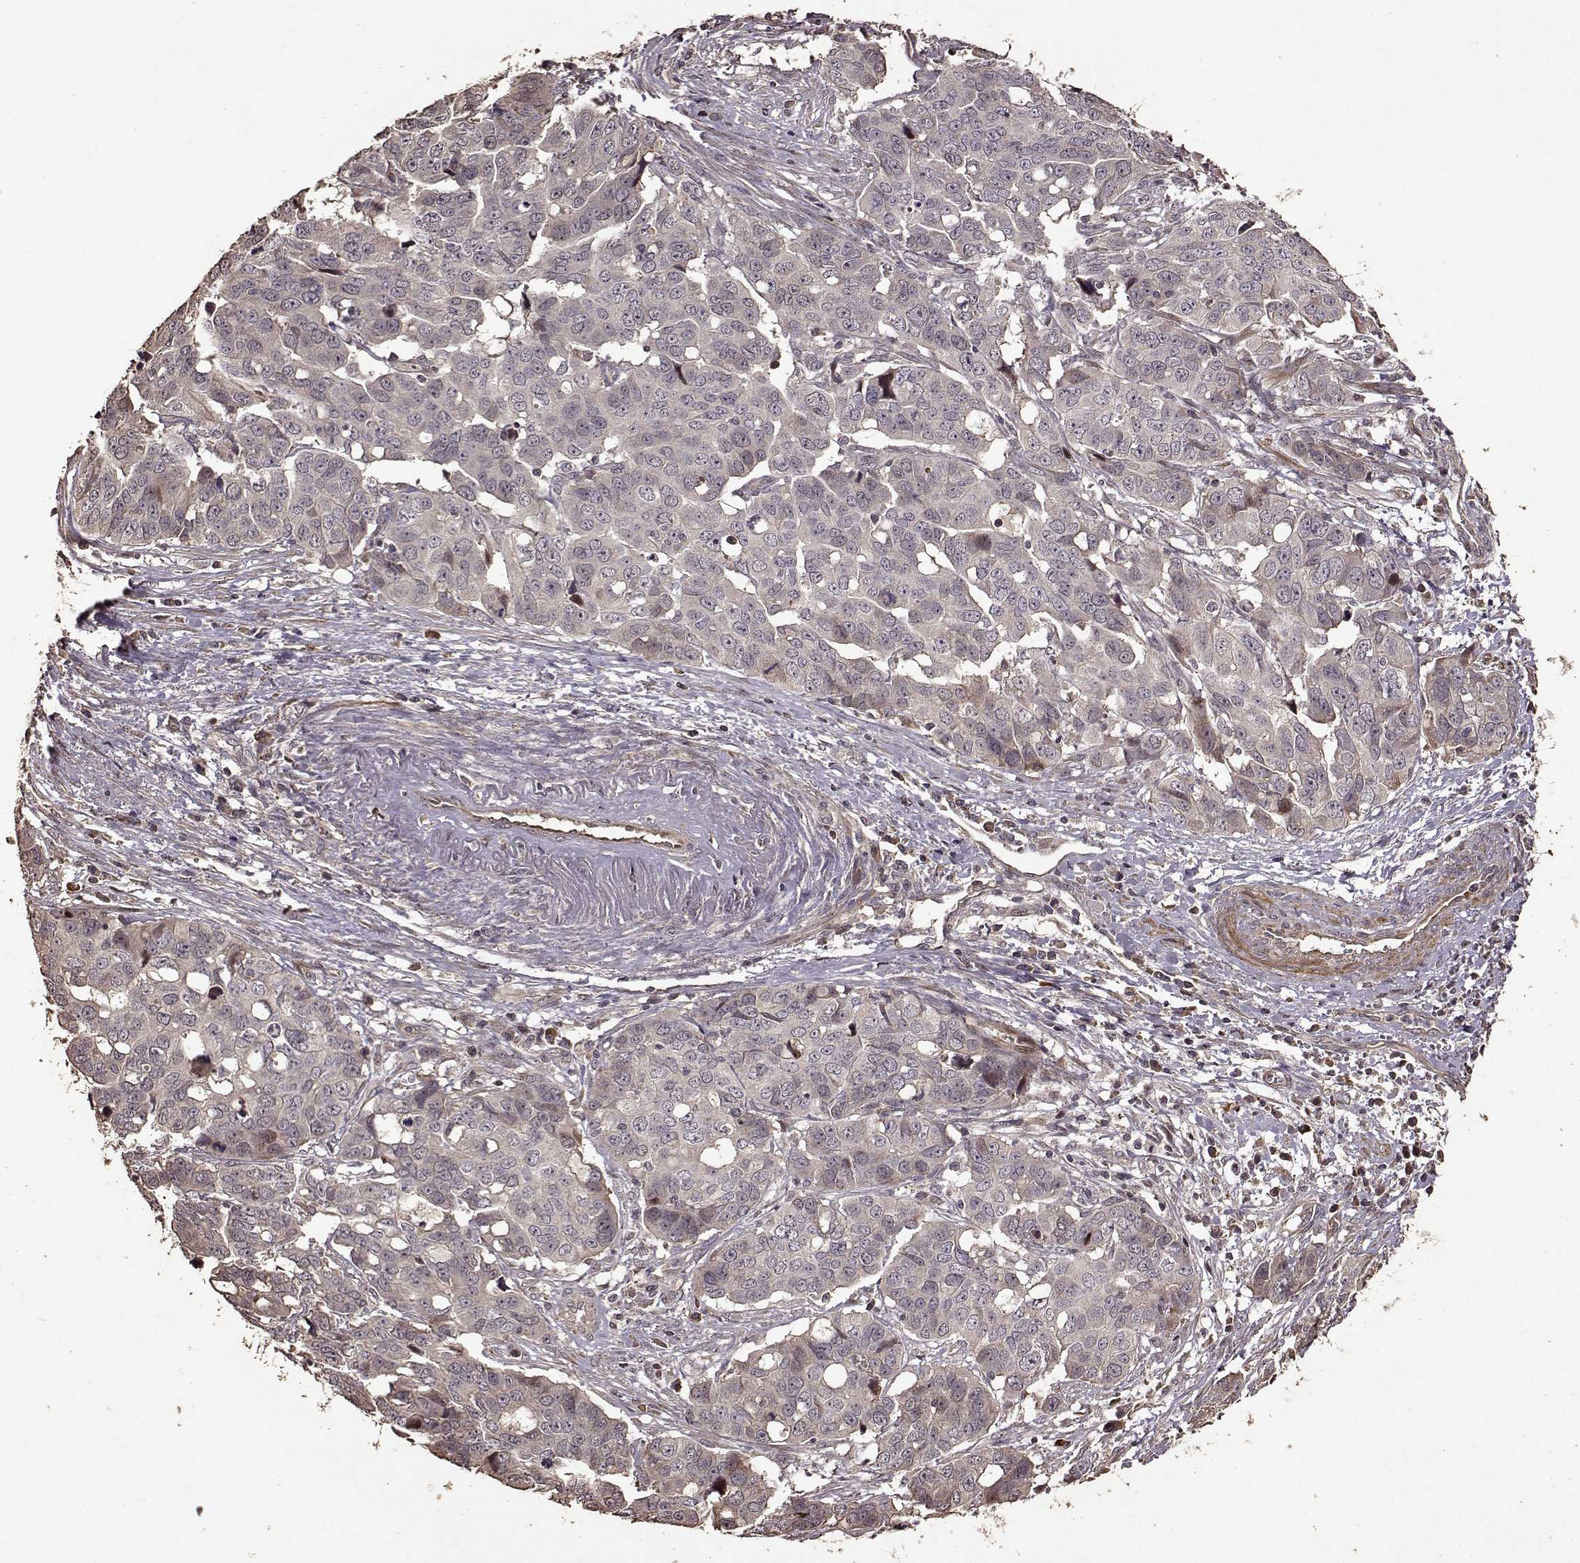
{"staining": {"intensity": "negative", "quantity": "none", "location": "none"}, "tissue": "ovarian cancer", "cell_type": "Tumor cells", "image_type": "cancer", "snomed": [{"axis": "morphology", "description": "Carcinoma, endometroid"}, {"axis": "topography", "description": "Ovary"}], "caption": "Immunohistochemical staining of endometroid carcinoma (ovarian) reveals no significant staining in tumor cells. (DAB immunohistochemistry (IHC), high magnification).", "gene": "FBXW11", "patient": {"sex": "female", "age": 78}}